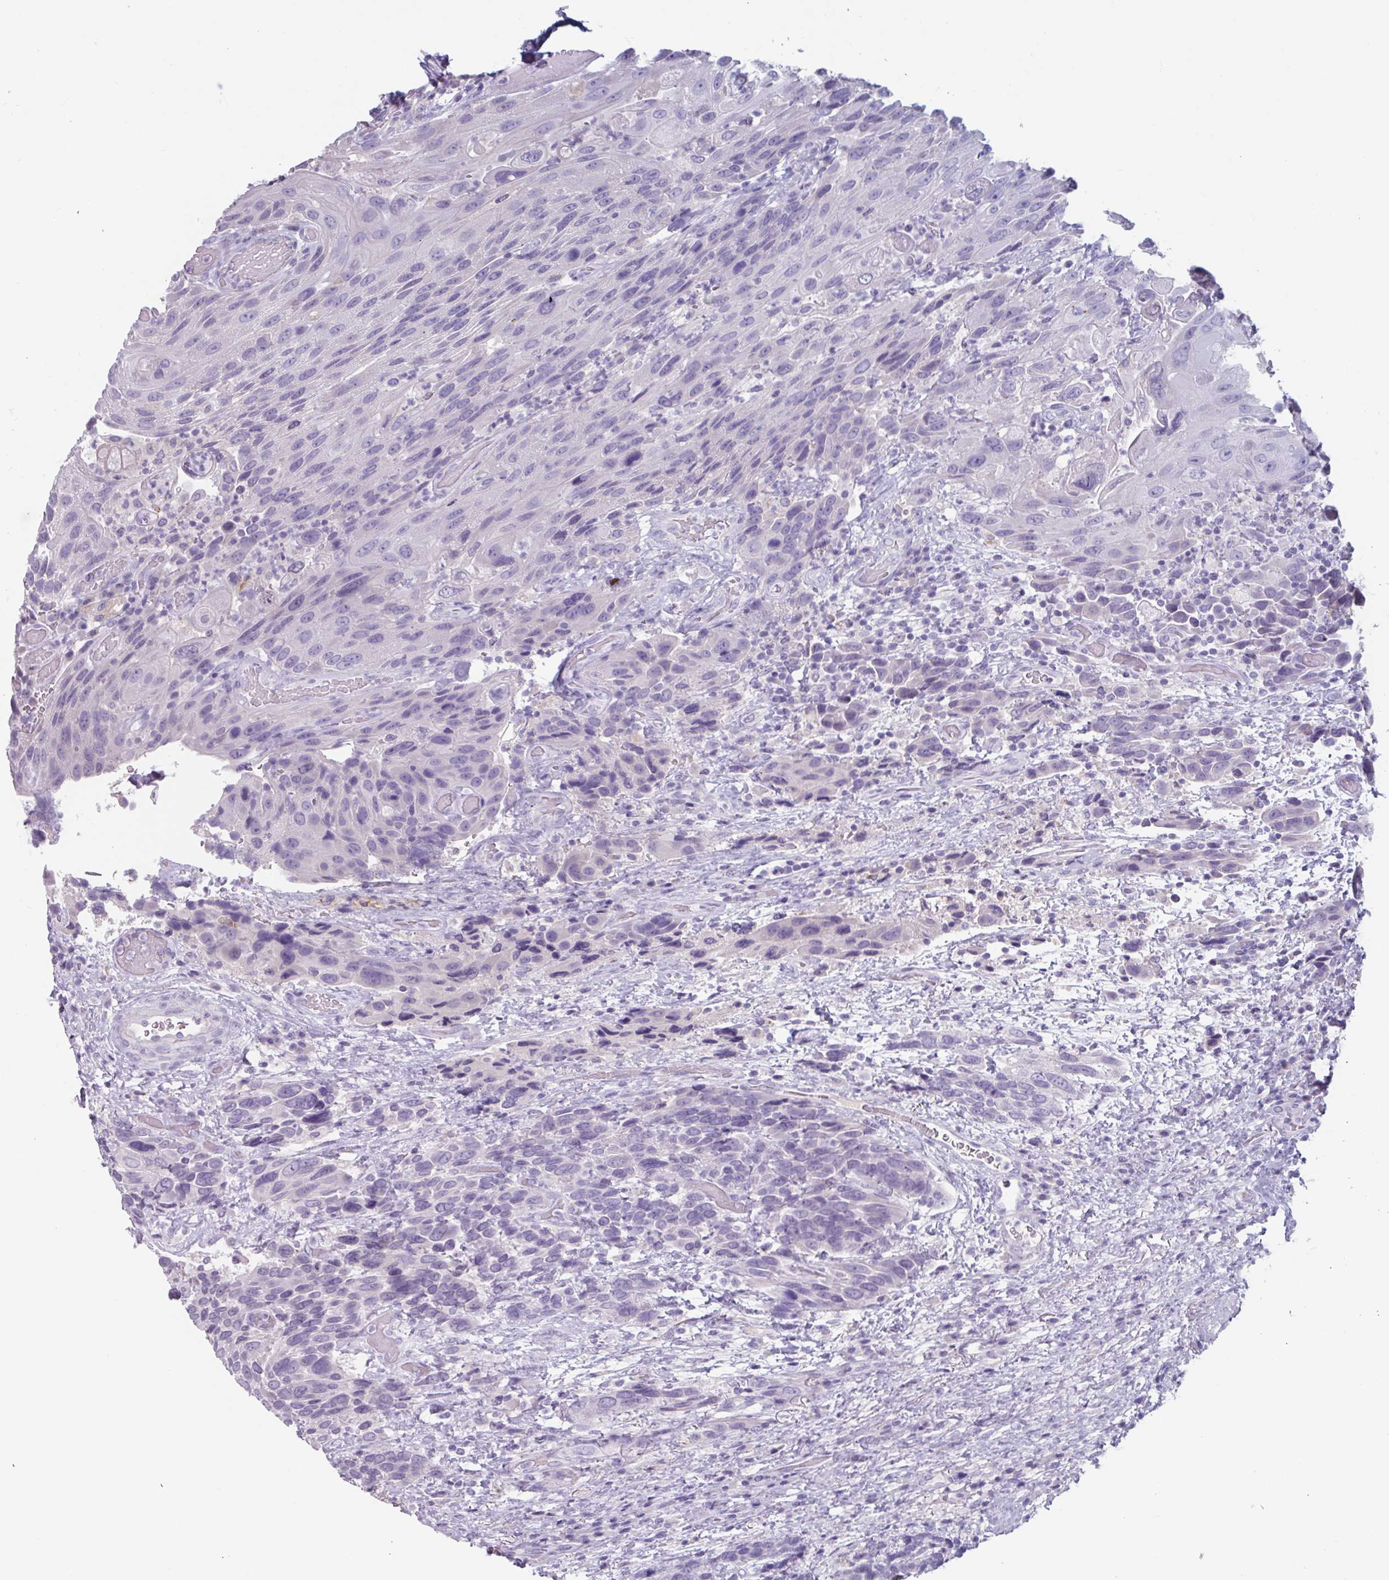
{"staining": {"intensity": "negative", "quantity": "none", "location": "none"}, "tissue": "urothelial cancer", "cell_type": "Tumor cells", "image_type": "cancer", "snomed": [{"axis": "morphology", "description": "Urothelial carcinoma, High grade"}, {"axis": "topography", "description": "Urinary bladder"}], "caption": "This is a photomicrograph of IHC staining of urothelial cancer, which shows no expression in tumor cells. (Immunohistochemistry, brightfield microscopy, high magnification).", "gene": "OR2T10", "patient": {"sex": "female", "age": 70}}